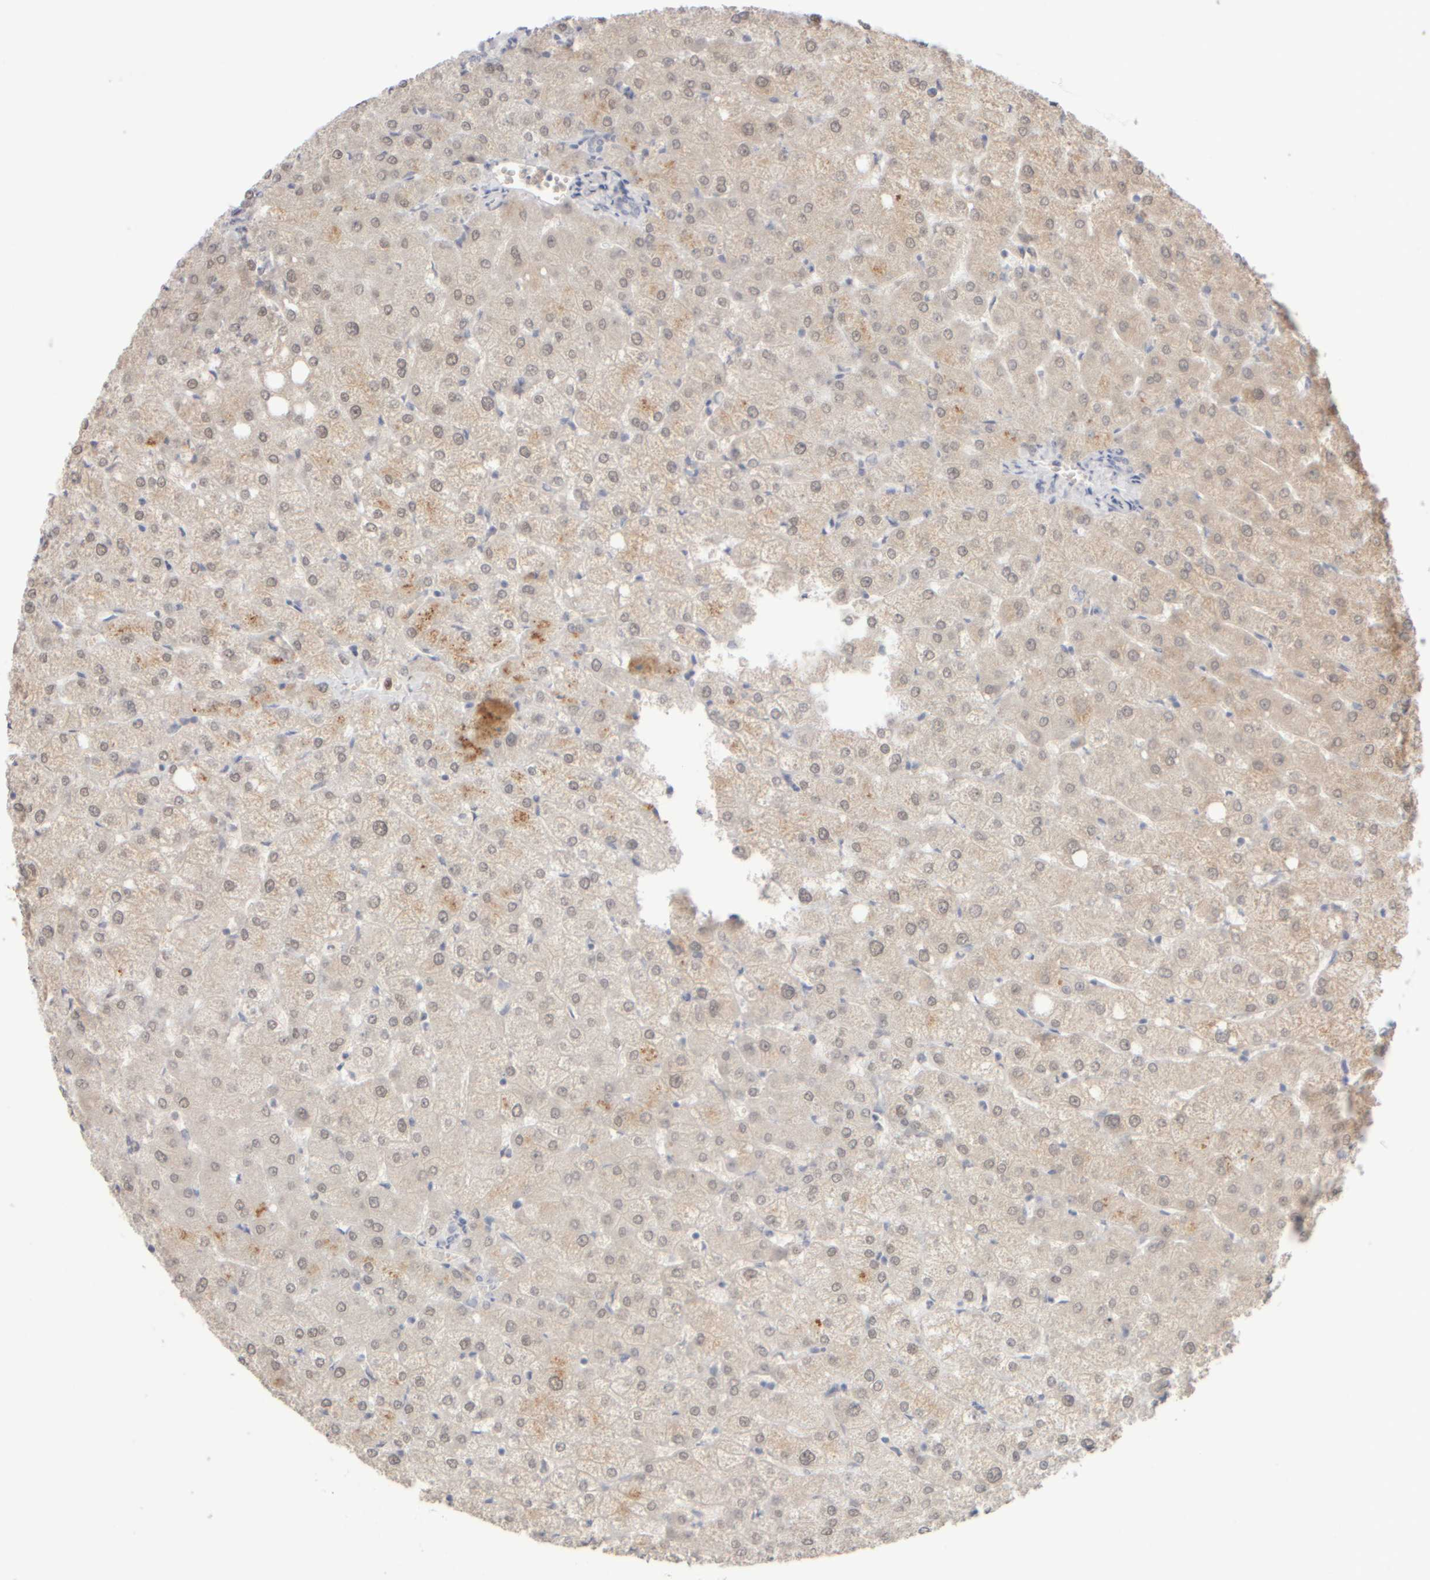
{"staining": {"intensity": "negative", "quantity": "none", "location": "none"}, "tissue": "liver", "cell_type": "Cholangiocytes", "image_type": "normal", "snomed": [{"axis": "morphology", "description": "Normal tissue, NOS"}, {"axis": "topography", "description": "Liver"}], "caption": "DAB (3,3'-diaminobenzidine) immunohistochemical staining of normal human liver demonstrates no significant staining in cholangiocytes.", "gene": "ZNF112", "patient": {"sex": "female", "age": 54}}